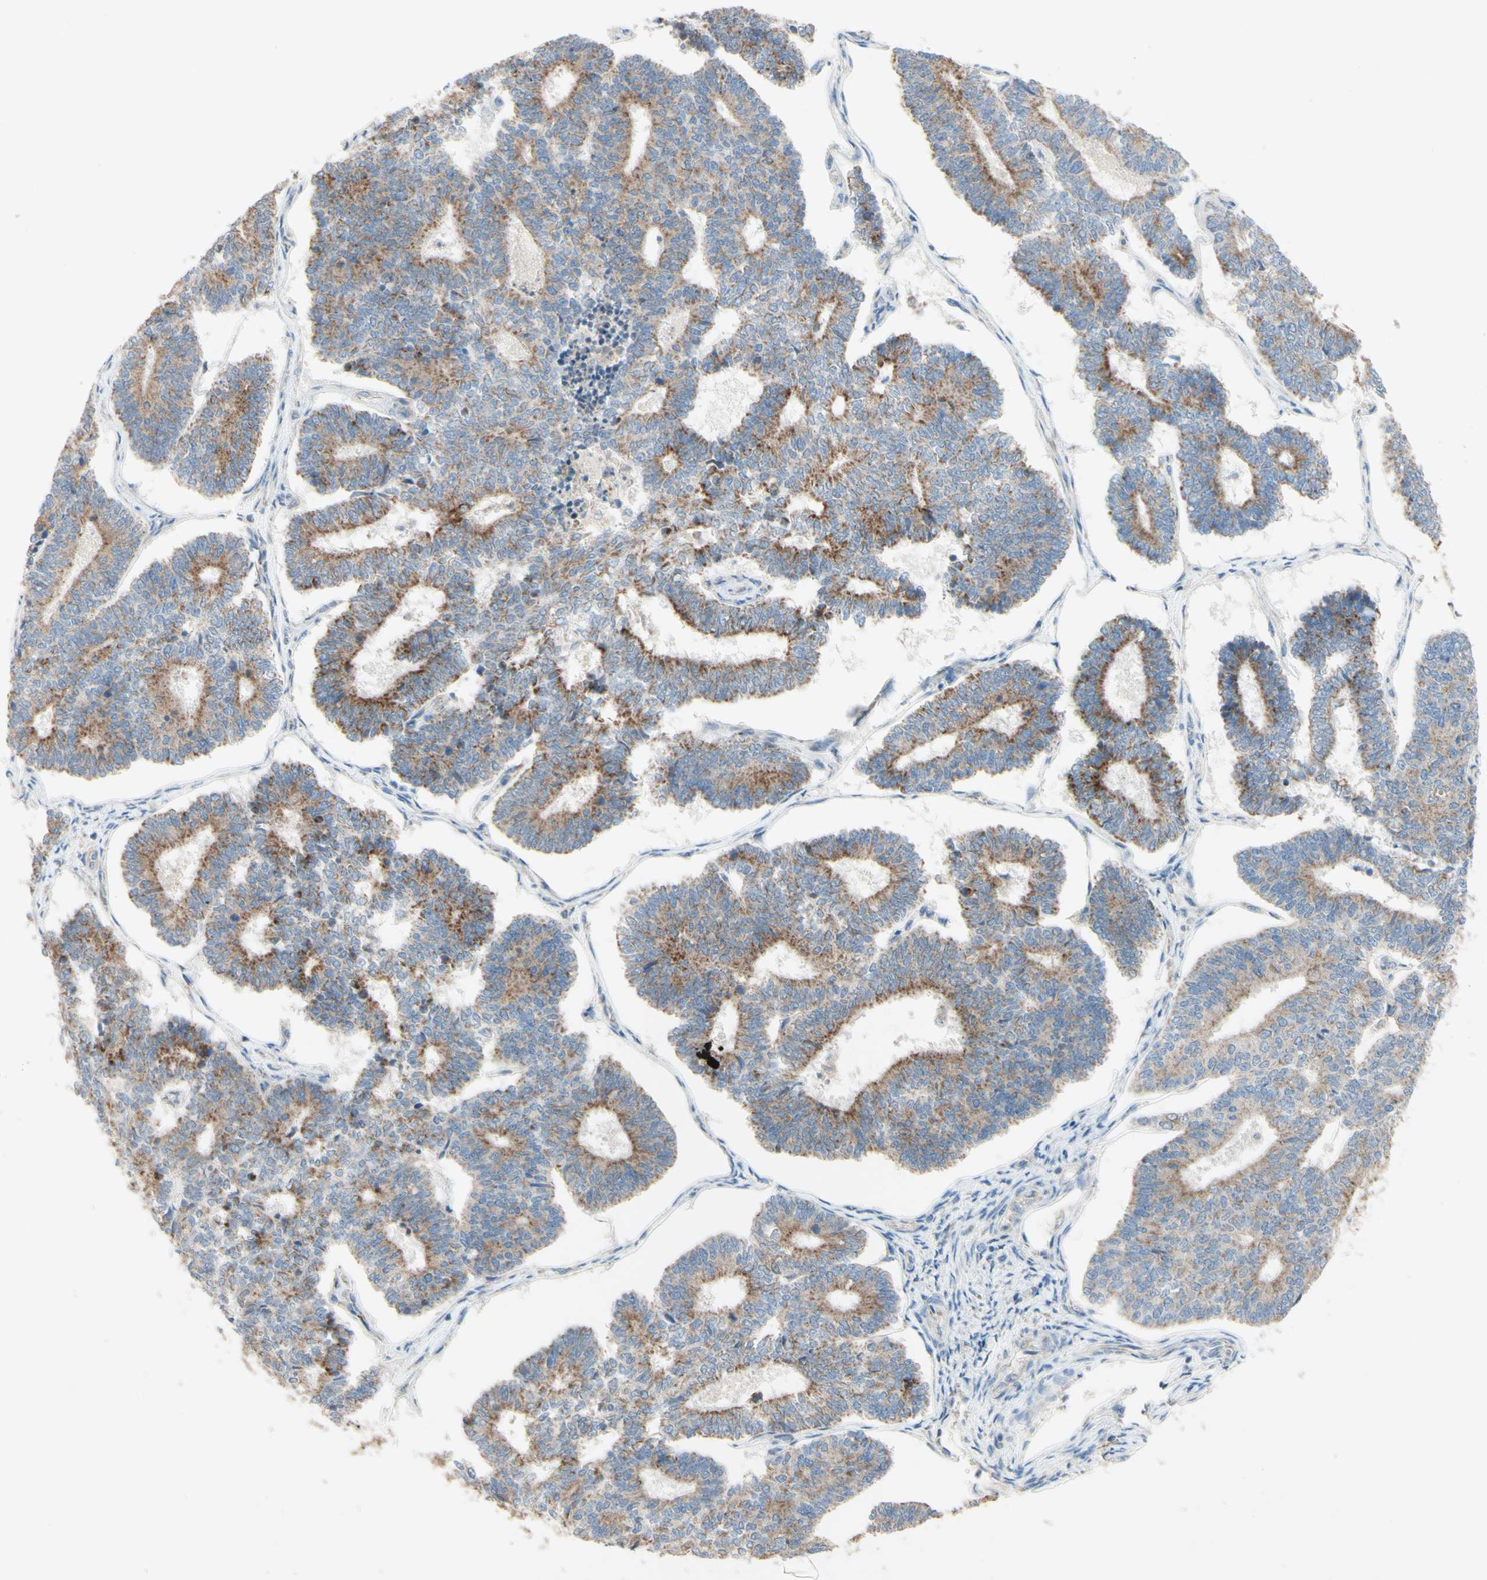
{"staining": {"intensity": "moderate", "quantity": ">75%", "location": "cytoplasmic/membranous"}, "tissue": "endometrial cancer", "cell_type": "Tumor cells", "image_type": "cancer", "snomed": [{"axis": "morphology", "description": "Adenocarcinoma, NOS"}, {"axis": "topography", "description": "Endometrium"}], "caption": "Brown immunohistochemical staining in endometrial cancer exhibits moderate cytoplasmic/membranous positivity in about >75% of tumor cells.", "gene": "ARMC10", "patient": {"sex": "female", "age": 70}}